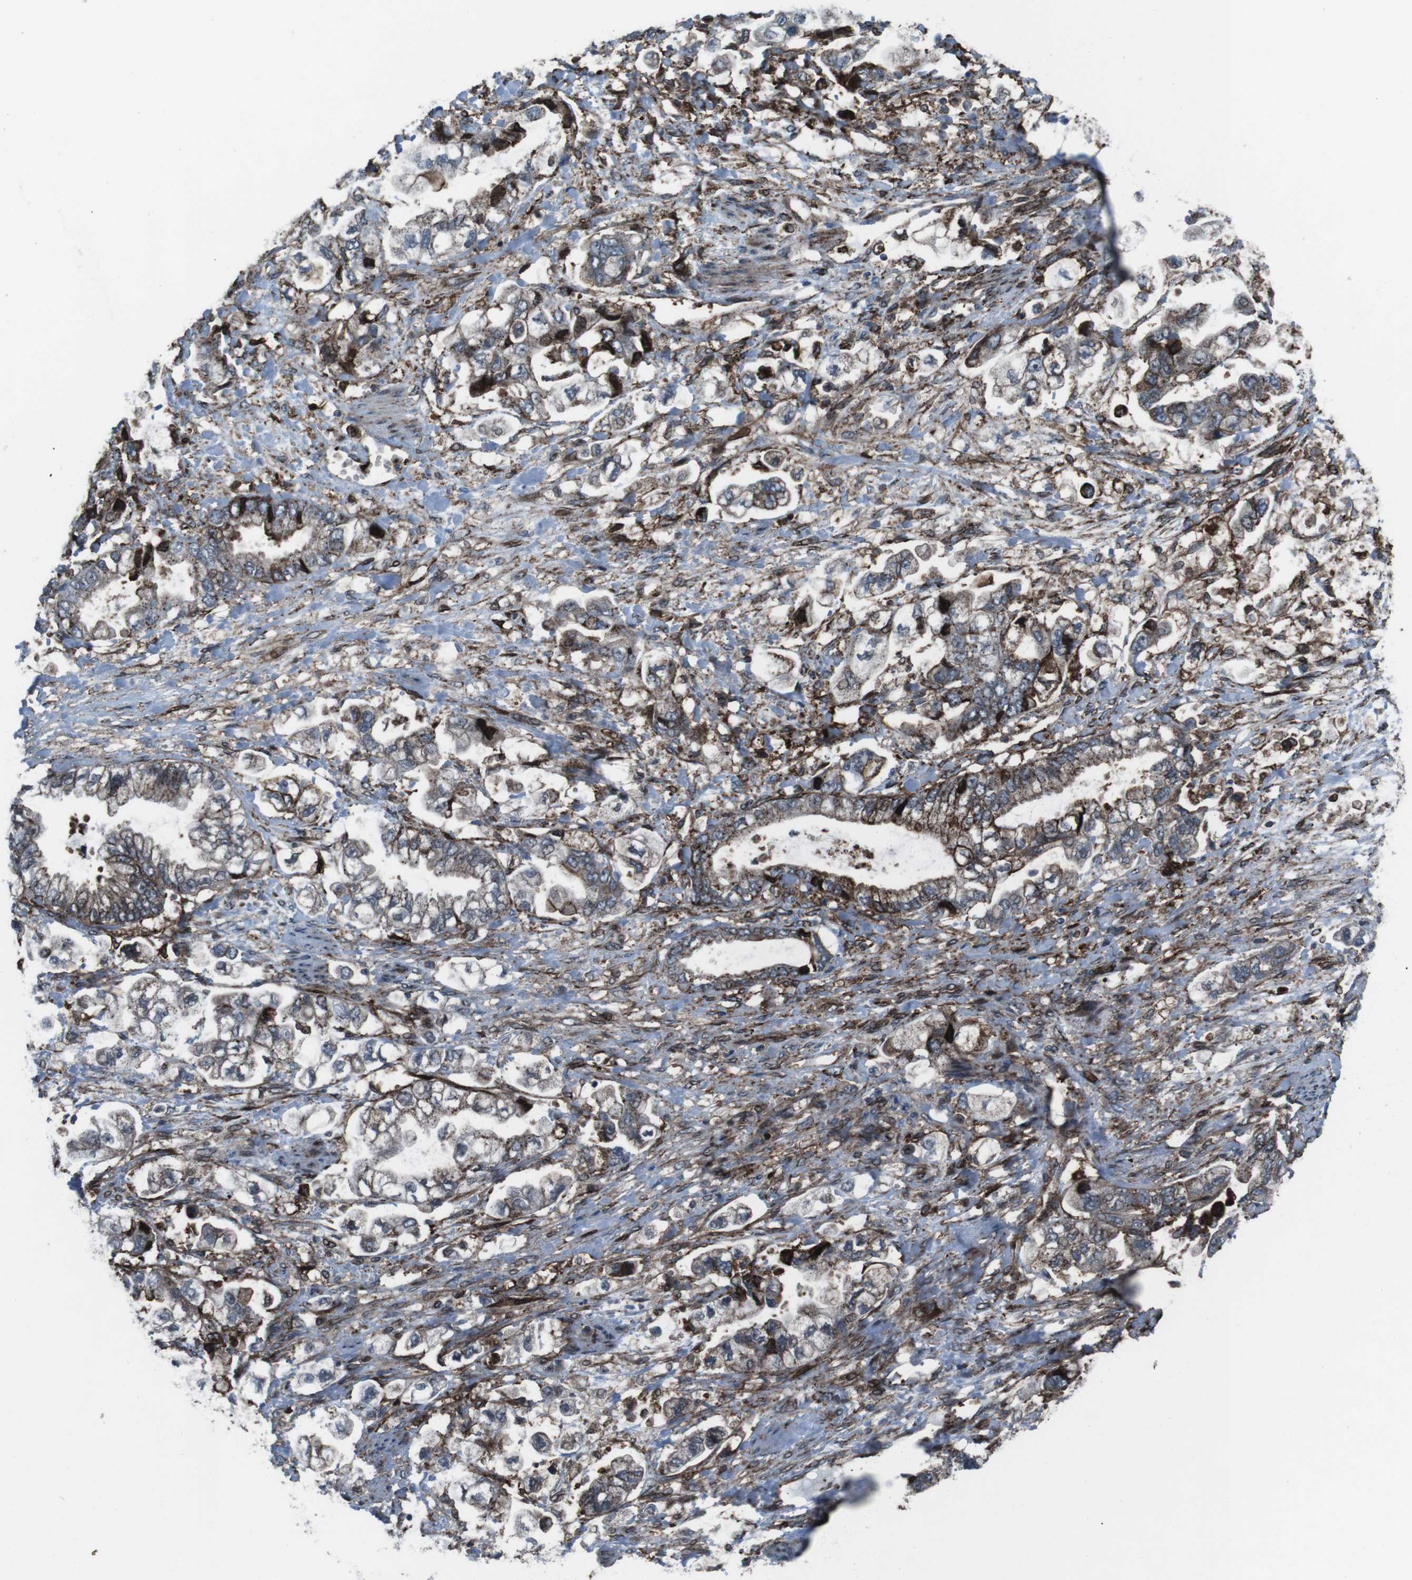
{"staining": {"intensity": "strong", "quantity": ">75%", "location": "cytoplasmic/membranous"}, "tissue": "stomach cancer", "cell_type": "Tumor cells", "image_type": "cancer", "snomed": [{"axis": "morphology", "description": "Normal tissue, NOS"}, {"axis": "morphology", "description": "Adenocarcinoma, NOS"}, {"axis": "topography", "description": "Stomach"}], "caption": "Stomach cancer tissue demonstrates strong cytoplasmic/membranous expression in approximately >75% of tumor cells", "gene": "GDF10", "patient": {"sex": "male", "age": 62}}